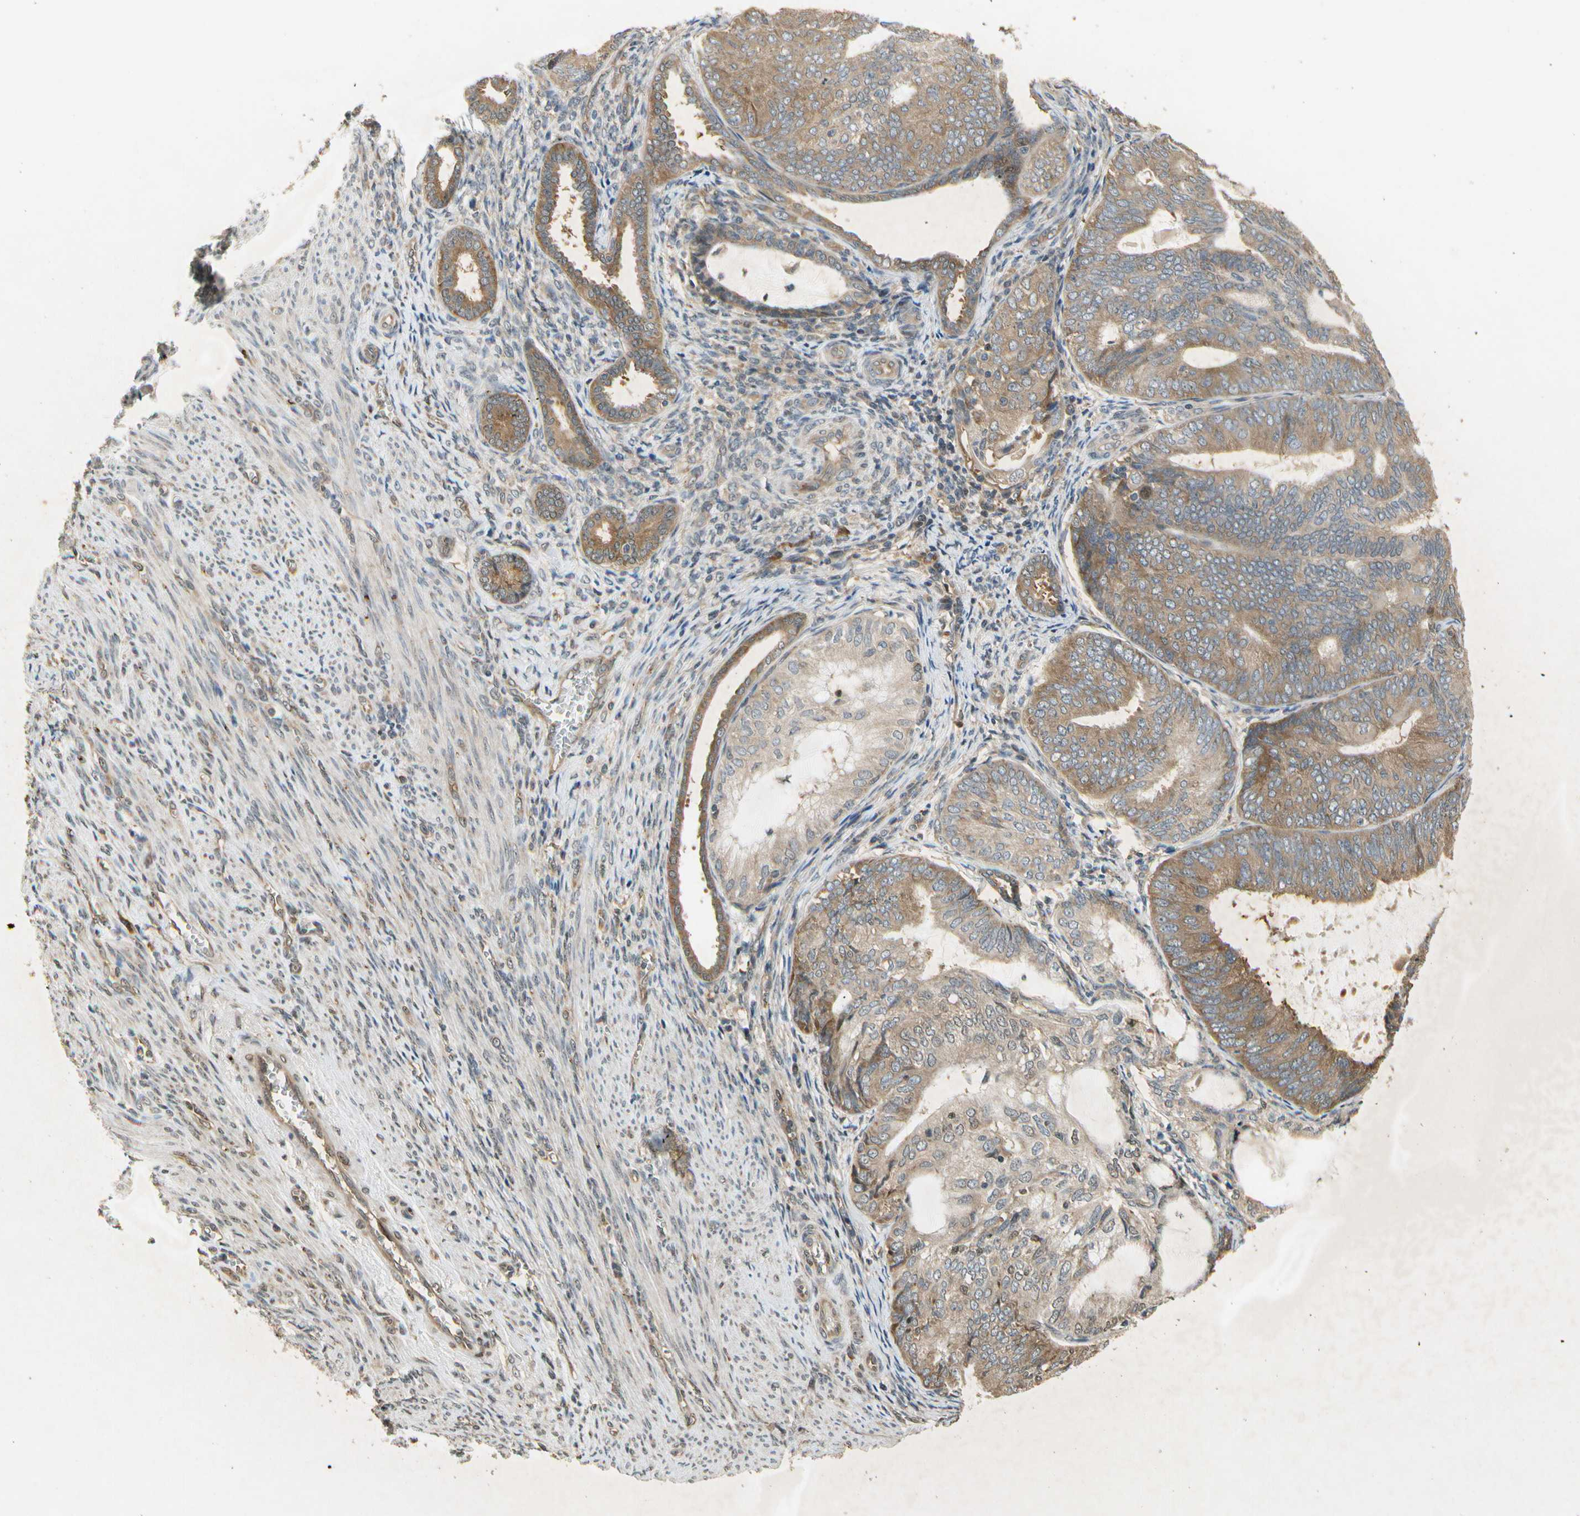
{"staining": {"intensity": "moderate", "quantity": ">75%", "location": "cytoplasmic/membranous"}, "tissue": "endometrial cancer", "cell_type": "Tumor cells", "image_type": "cancer", "snomed": [{"axis": "morphology", "description": "Adenocarcinoma, NOS"}, {"axis": "topography", "description": "Endometrium"}], "caption": "Adenocarcinoma (endometrial) tissue displays moderate cytoplasmic/membranous expression in approximately >75% of tumor cells", "gene": "EIF1AX", "patient": {"sex": "female", "age": 81}}